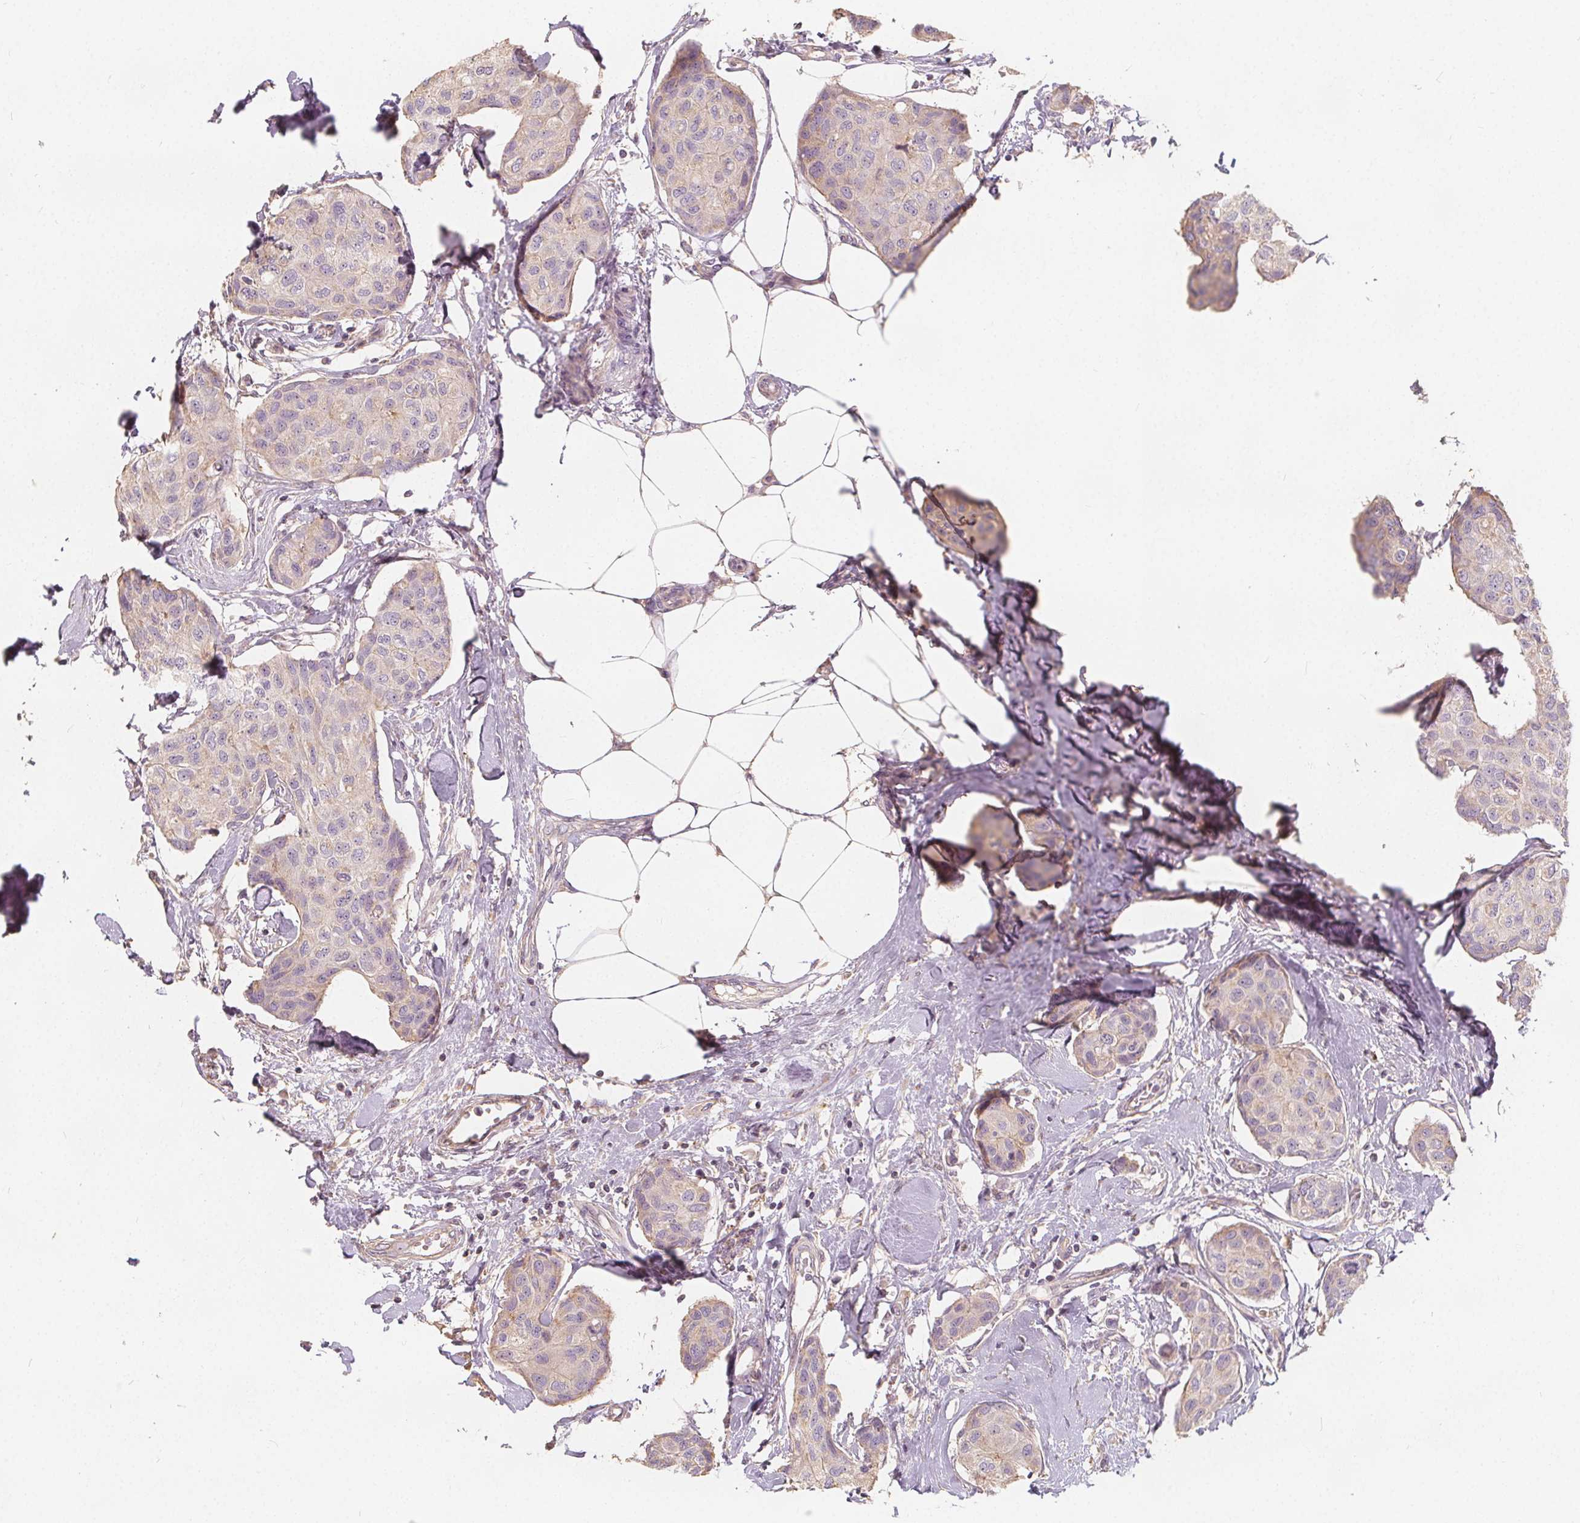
{"staining": {"intensity": "negative", "quantity": "none", "location": "none"}, "tissue": "breast cancer", "cell_type": "Tumor cells", "image_type": "cancer", "snomed": [{"axis": "morphology", "description": "Duct carcinoma"}, {"axis": "topography", "description": "Breast"}], "caption": "Tumor cells are negative for protein expression in human breast invasive ductal carcinoma.", "gene": "DRC3", "patient": {"sex": "female", "age": 80}}